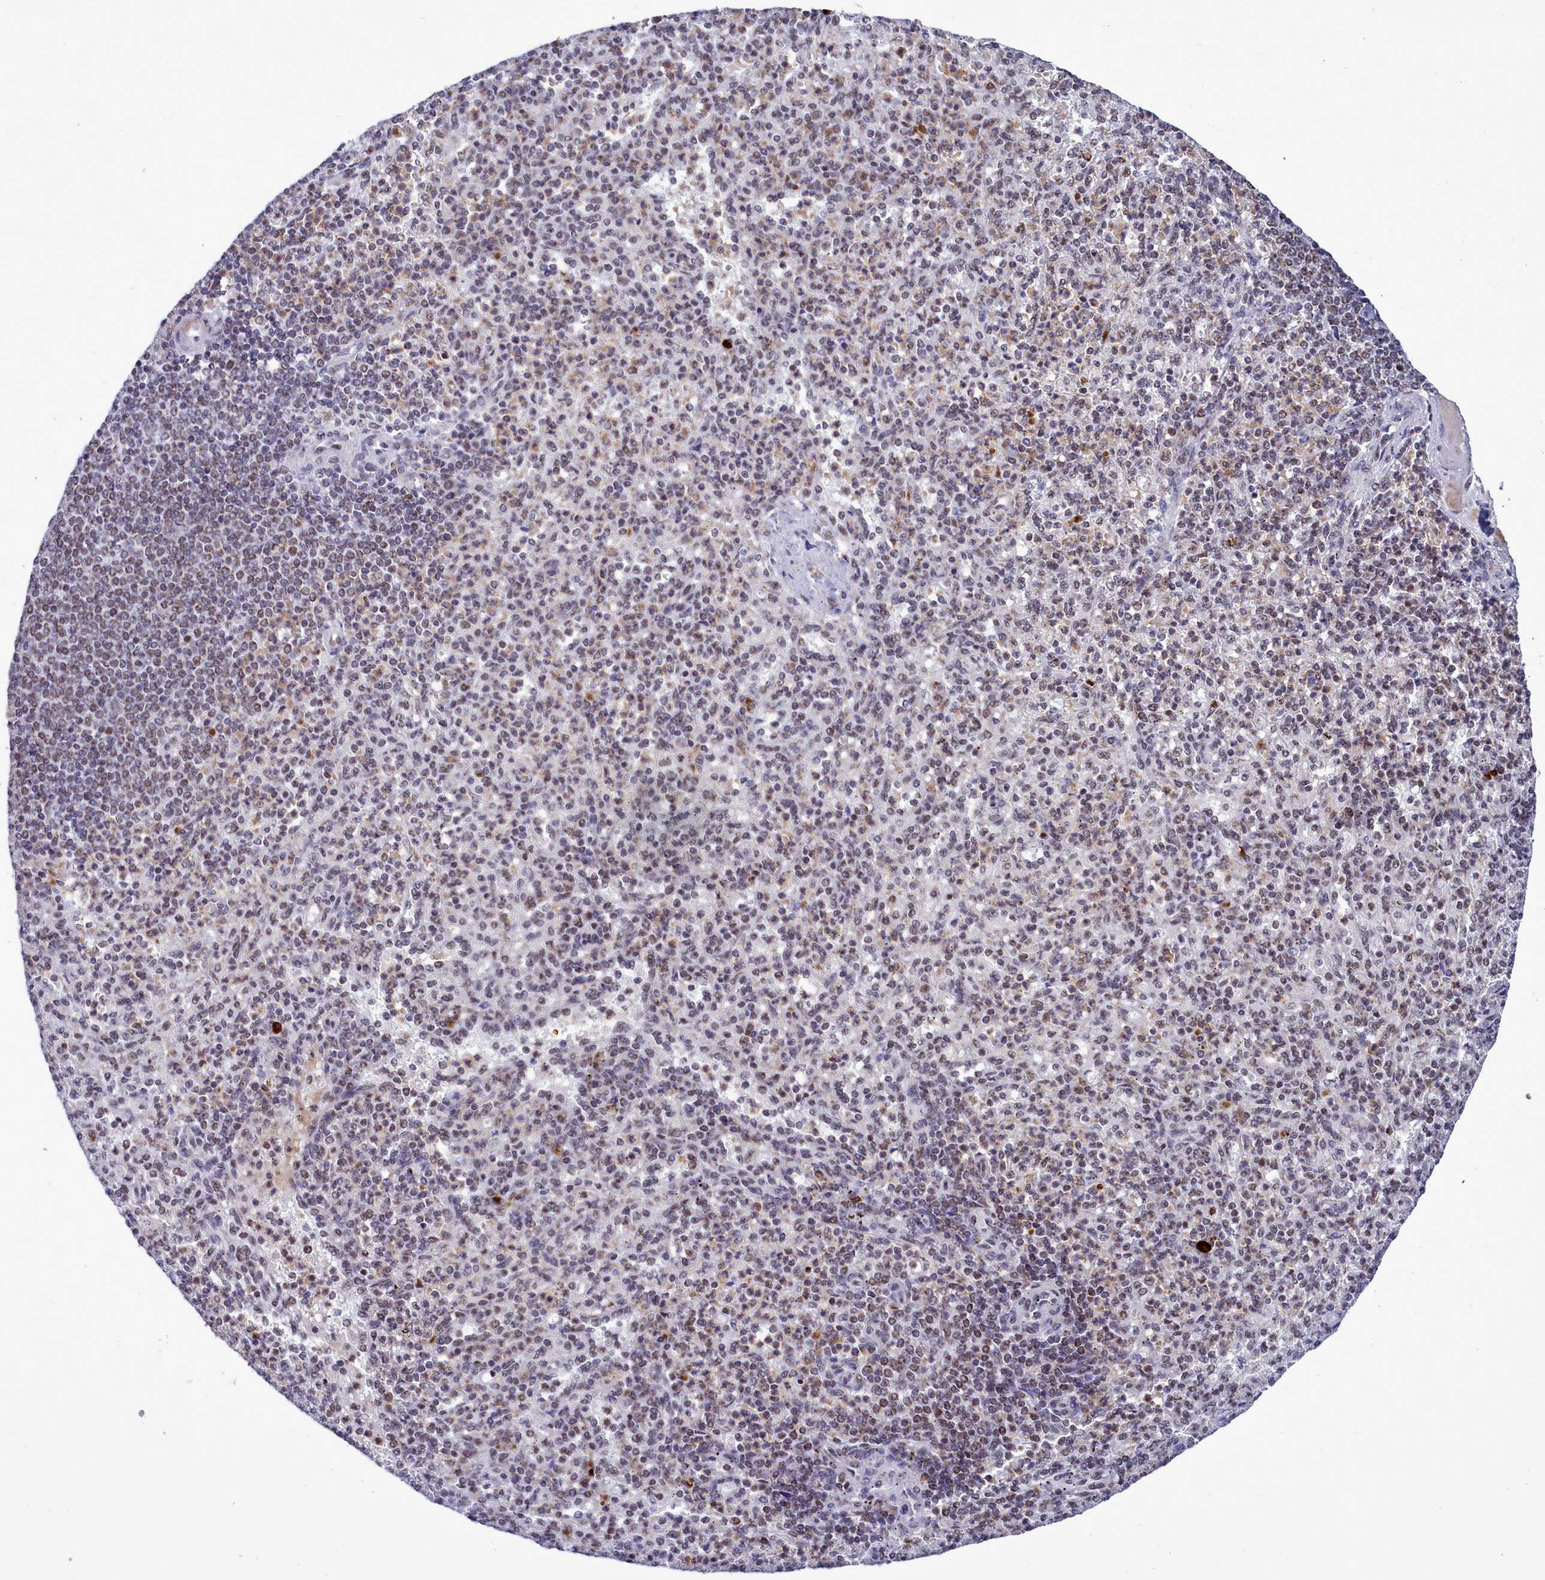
{"staining": {"intensity": "moderate", "quantity": "<25%", "location": "cytoplasmic/membranous,nuclear"}, "tissue": "spleen", "cell_type": "Cells in red pulp", "image_type": "normal", "snomed": [{"axis": "morphology", "description": "Normal tissue, NOS"}, {"axis": "topography", "description": "Spleen"}], "caption": "IHC (DAB) staining of unremarkable spleen demonstrates moderate cytoplasmic/membranous,nuclear protein expression in approximately <25% of cells in red pulp.", "gene": "POM121L2", "patient": {"sex": "female", "age": 74}}